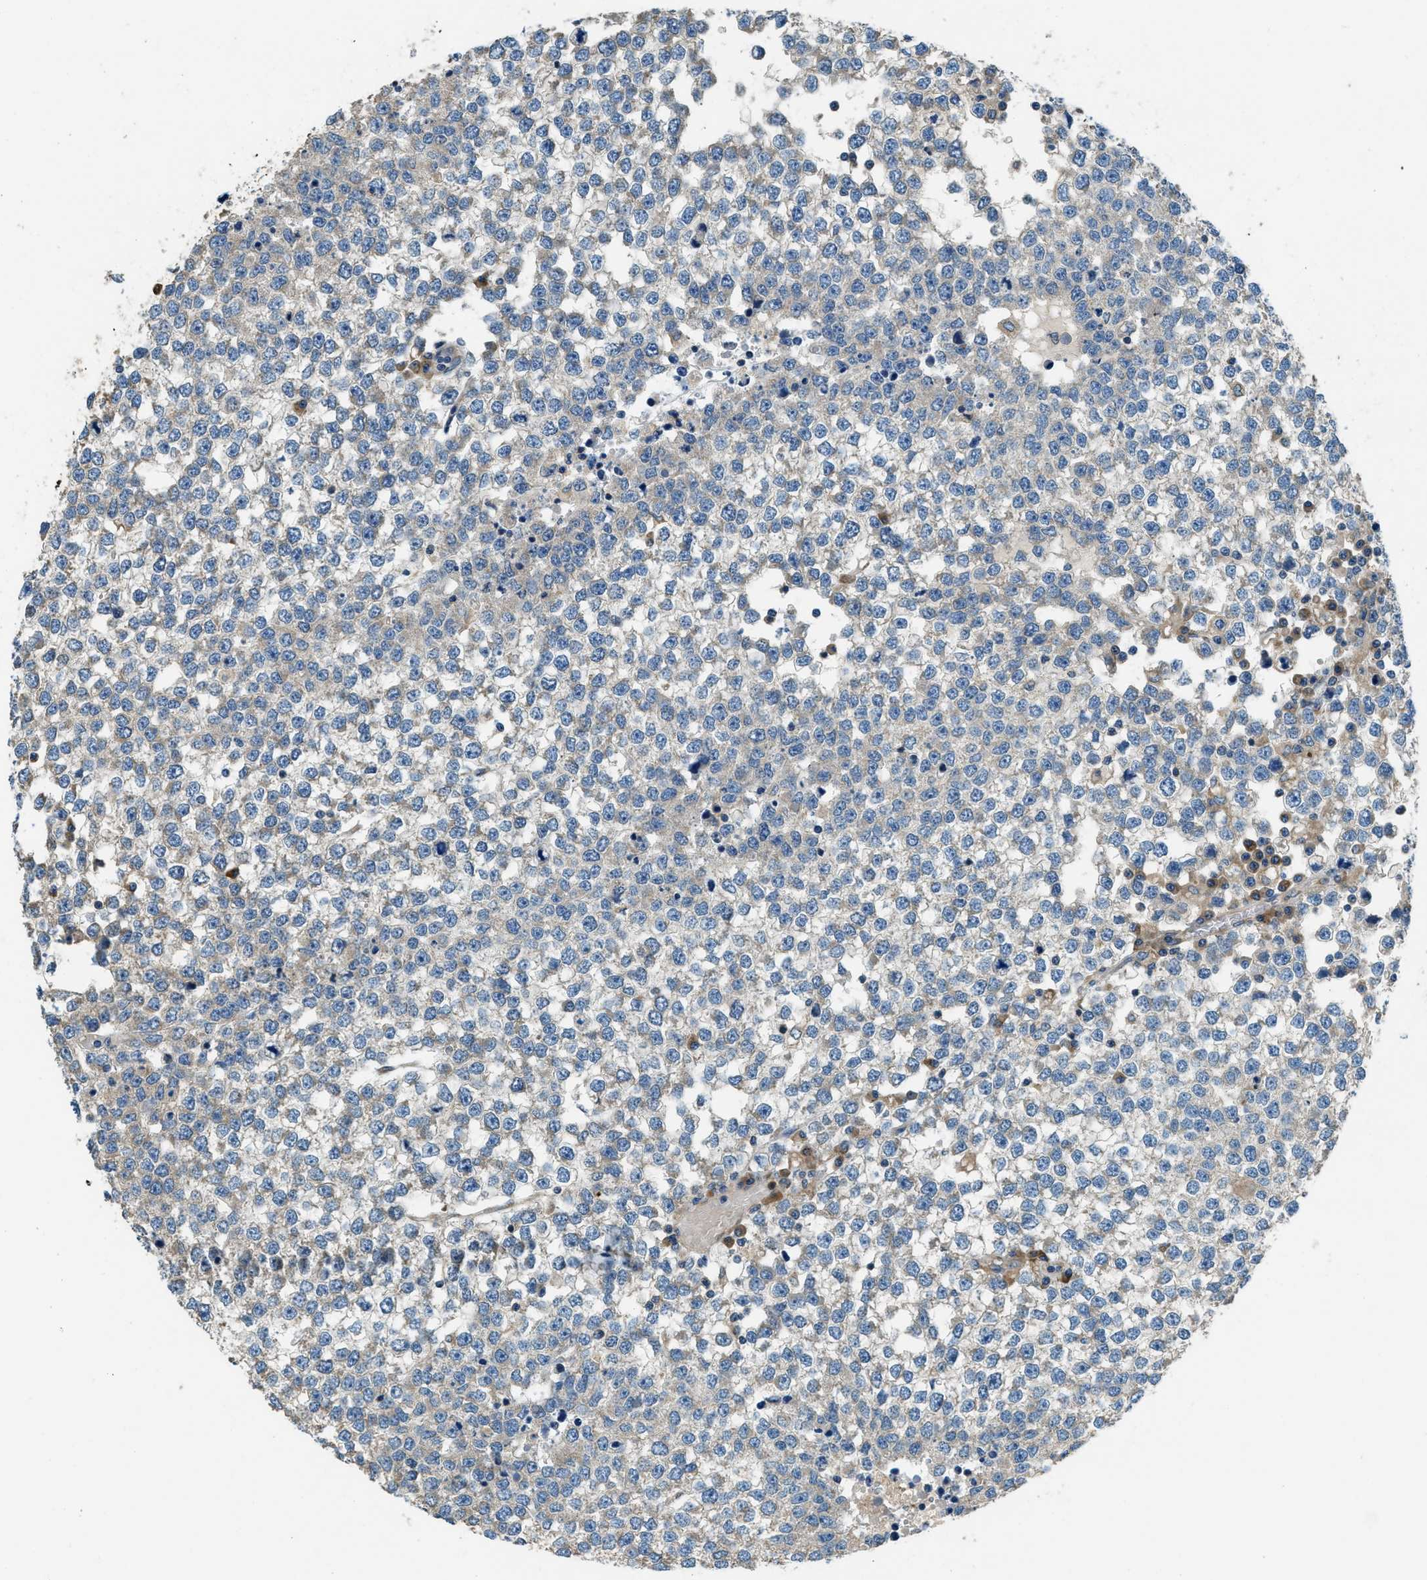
{"staining": {"intensity": "negative", "quantity": "none", "location": "none"}, "tissue": "testis cancer", "cell_type": "Tumor cells", "image_type": "cancer", "snomed": [{"axis": "morphology", "description": "Seminoma, NOS"}, {"axis": "topography", "description": "Testis"}], "caption": "Protein analysis of seminoma (testis) shows no significant staining in tumor cells.", "gene": "GIMAP8", "patient": {"sex": "male", "age": 65}}